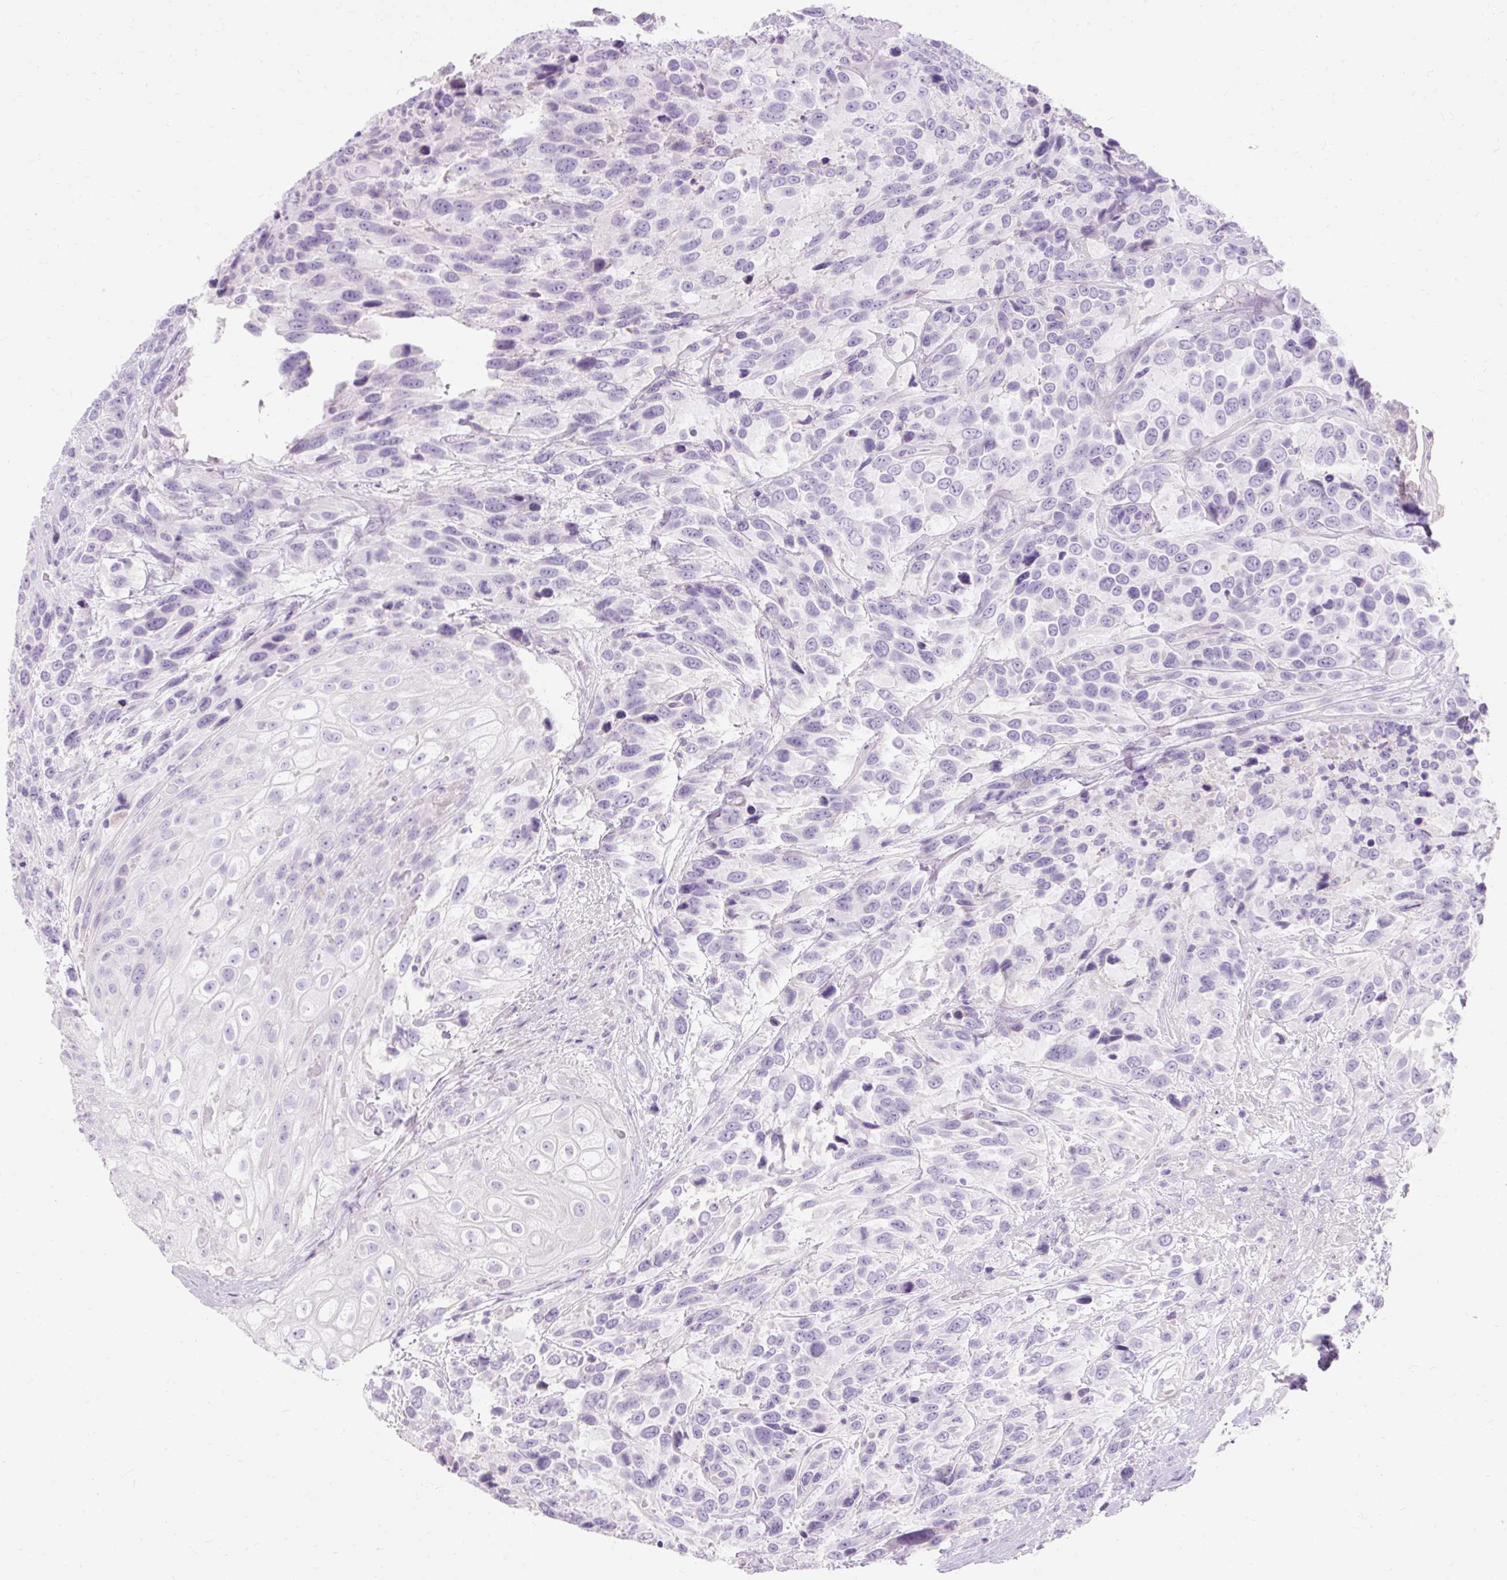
{"staining": {"intensity": "negative", "quantity": "none", "location": "none"}, "tissue": "urothelial cancer", "cell_type": "Tumor cells", "image_type": "cancer", "snomed": [{"axis": "morphology", "description": "Urothelial carcinoma, High grade"}, {"axis": "topography", "description": "Urinary bladder"}], "caption": "Urothelial carcinoma (high-grade) was stained to show a protein in brown. There is no significant positivity in tumor cells. (Stains: DAB (3,3'-diaminobenzidine) IHC with hematoxylin counter stain, Microscopy: brightfield microscopy at high magnification).", "gene": "TMEM213", "patient": {"sex": "female", "age": 70}}